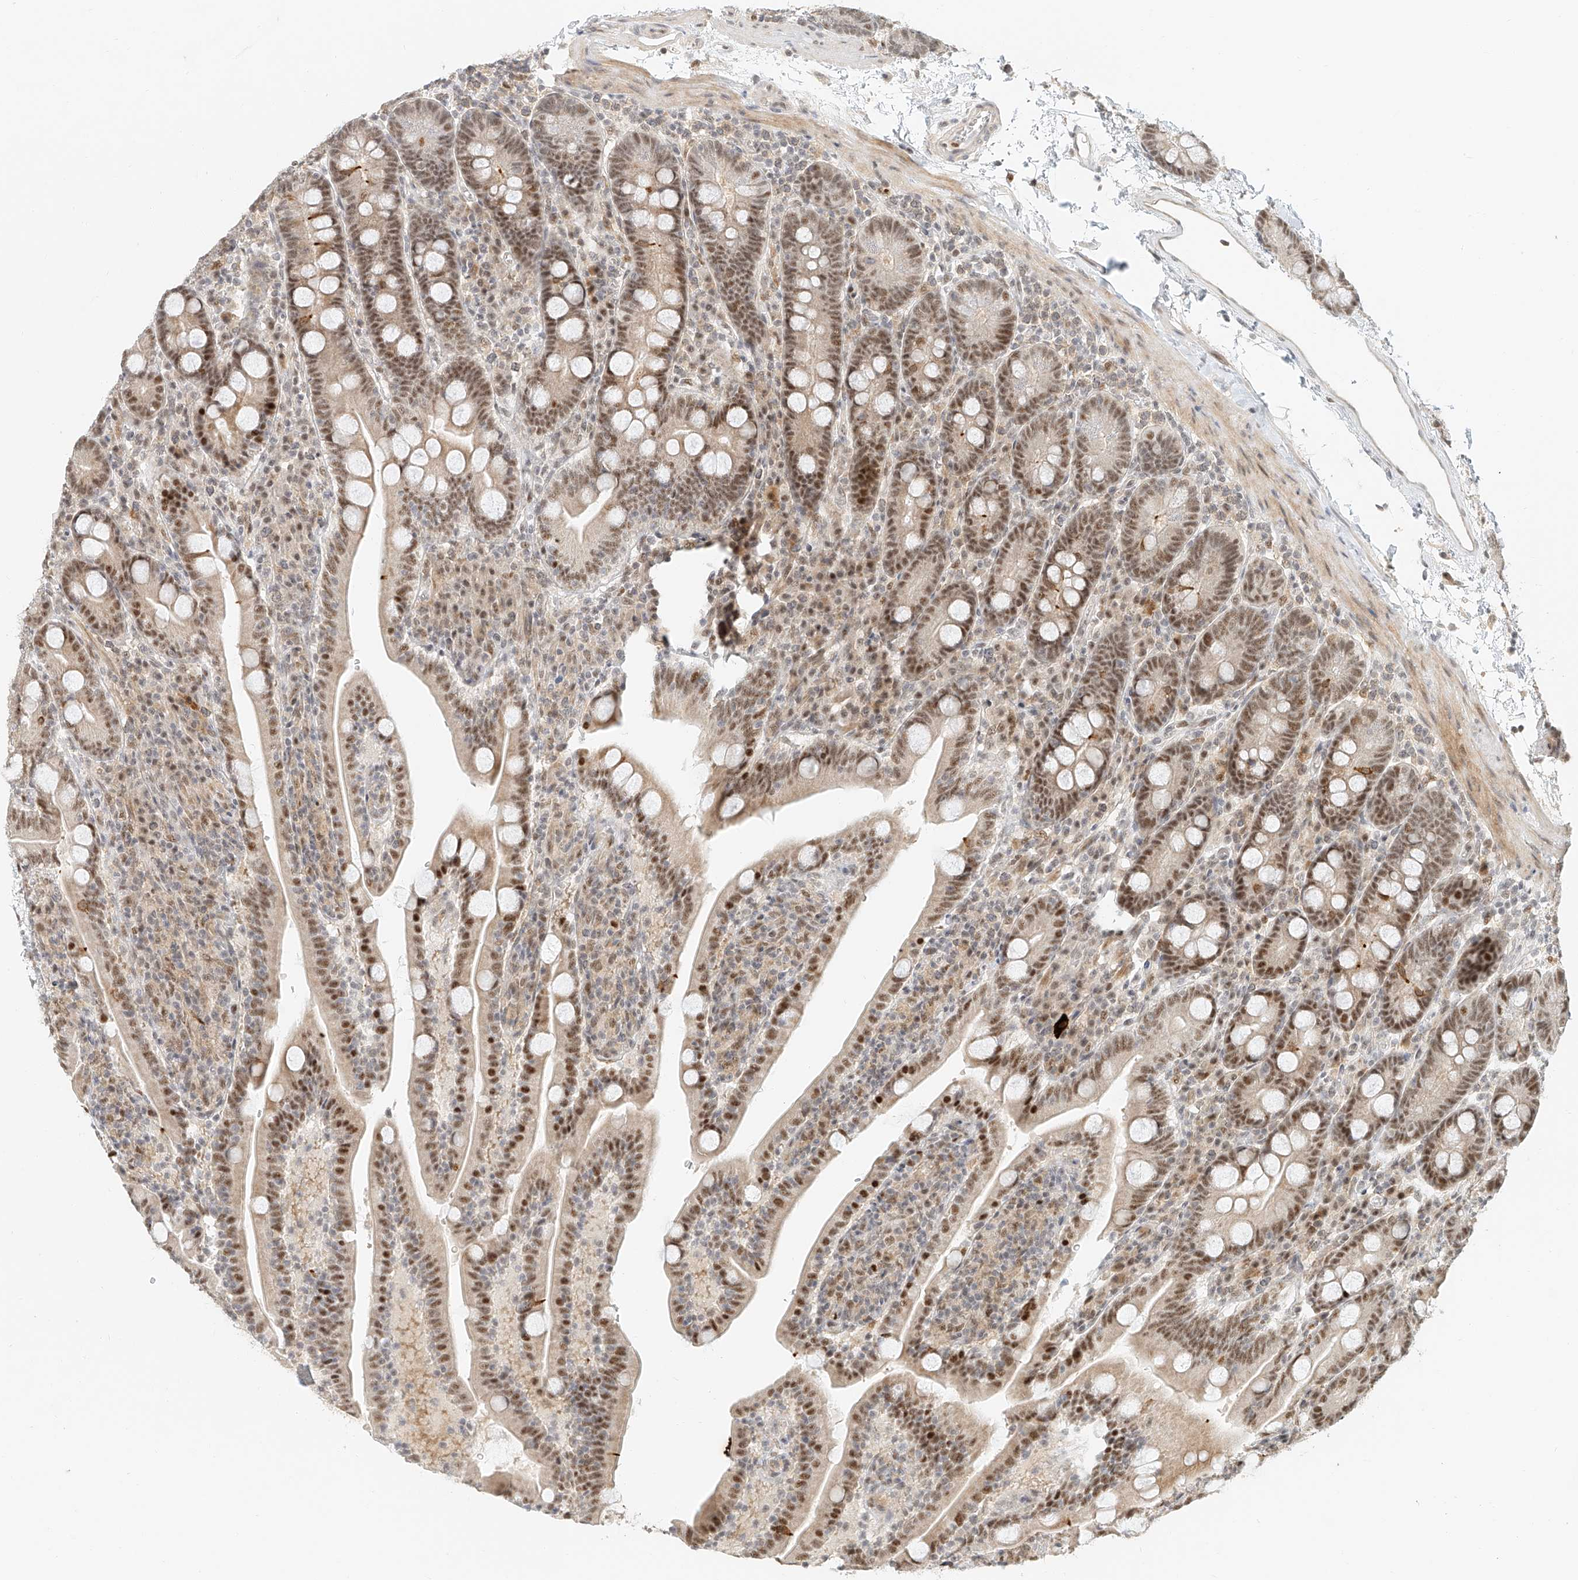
{"staining": {"intensity": "moderate", "quantity": ">75%", "location": "nuclear"}, "tissue": "duodenum", "cell_type": "Glandular cells", "image_type": "normal", "snomed": [{"axis": "morphology", "description": "Normal tissue, NOS"}, {"axis": "topography", "description": "Duodenum"}], "caption": "Immunohistochemical staining of unremarkable duodenum reveals >75% levels of moderate nuclear protein positivity in approximately >75% of glandular cells.", "gene": "CXorf58", "patient": {"sex": "male", "age": 35}}